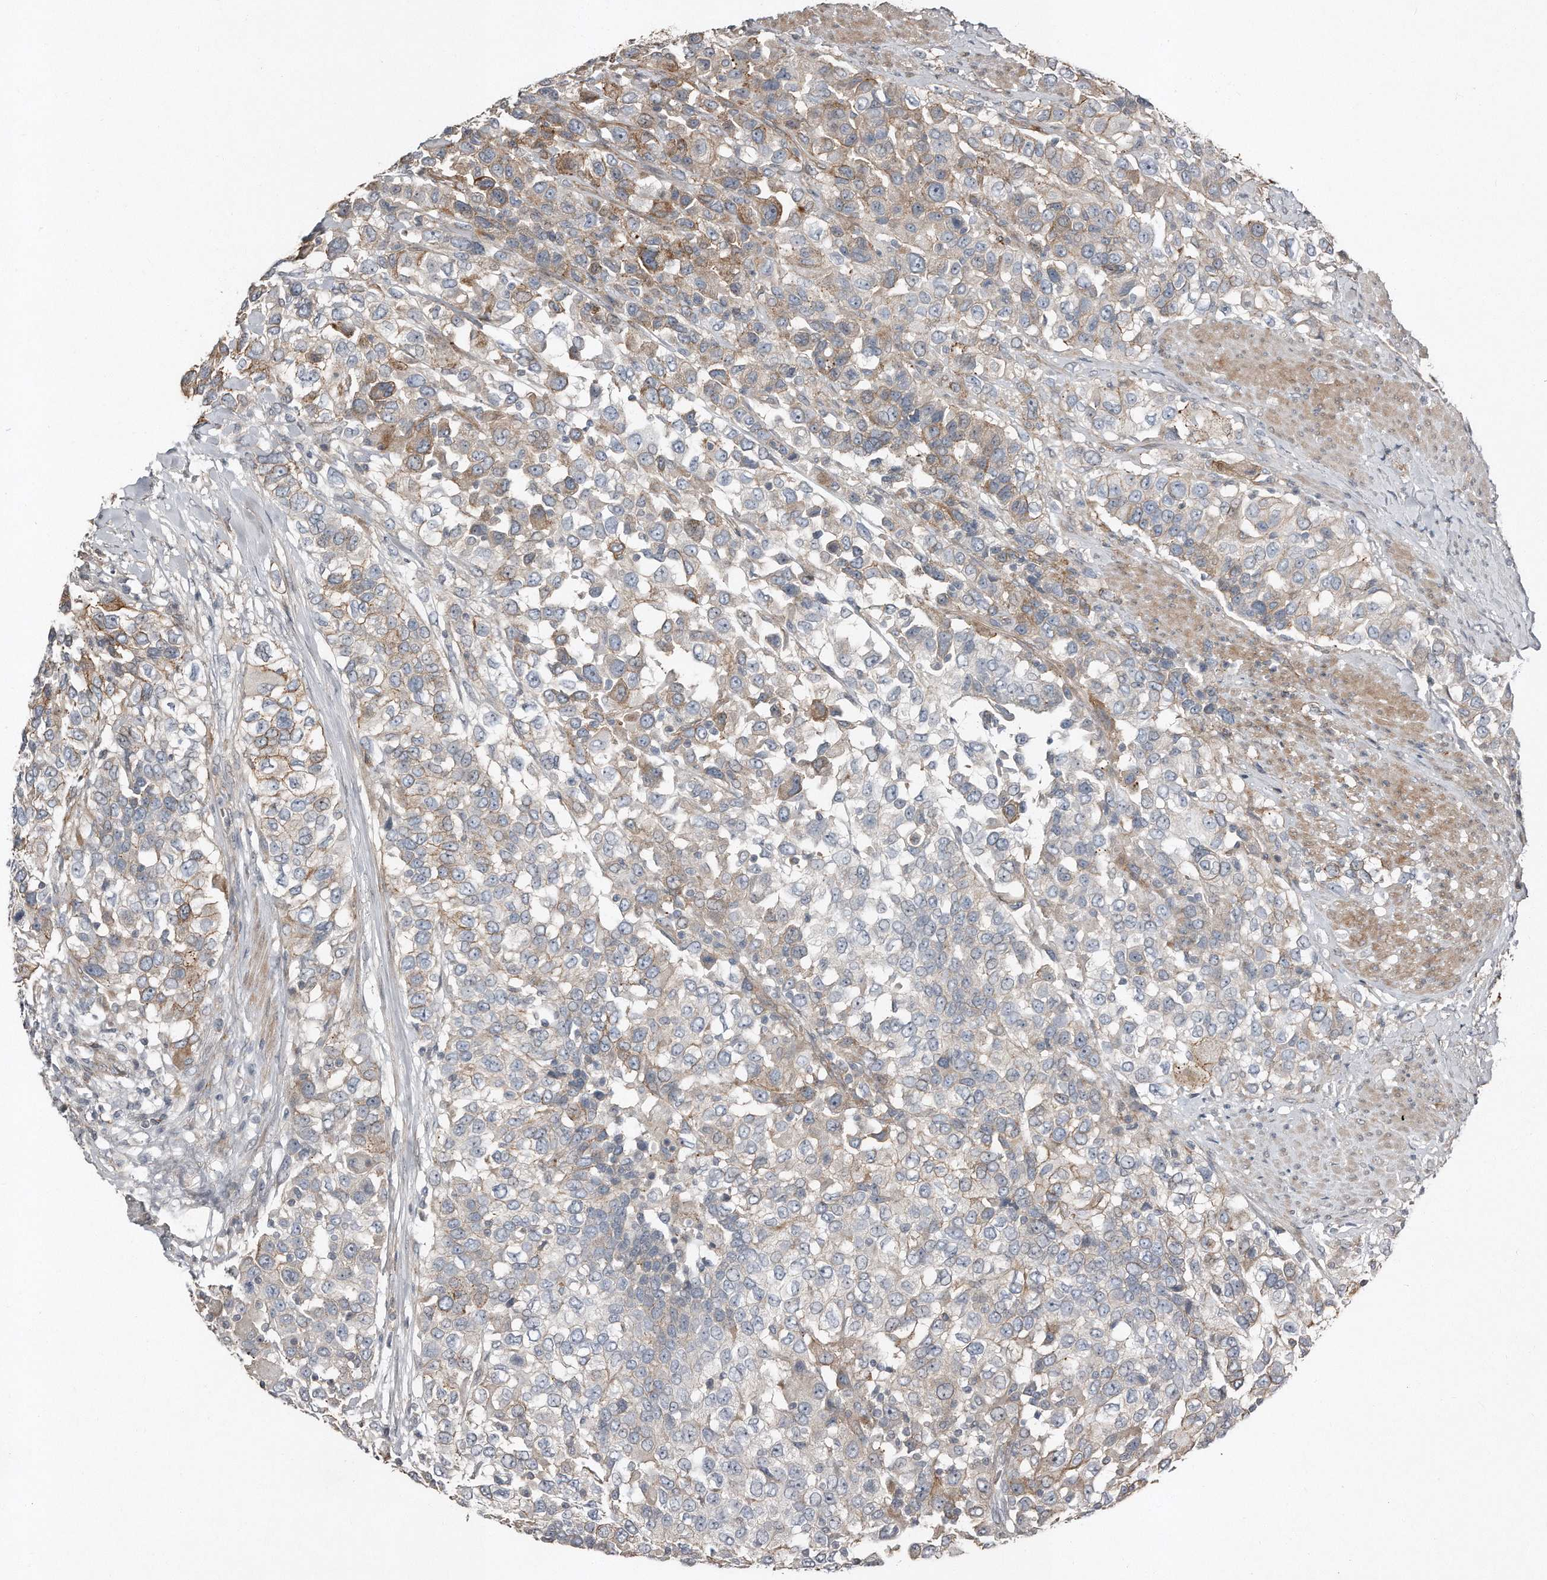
{"staining": {"intensity": "moderate", "quantity": "25%-75%", "location": "cytoplasmic/membranous"}, "tissue": "urothelial cancer", "cell_type": "Tumor cells", "image_type": "cancer", "snomed": [{"axis": "morphology", "description": "Urothelial carcinoma, High grade"}, {"axis": "topography", "description": "Urinary bladder"}], "caption": "Urothelial cancer tissue demonstrates moderate cytoplasmic/membranous positivity in approximately 25%-75% of tumor cells, visualized by immunohistochemistry.", "gene": "SNAP47", "patient": {"sex": "female", "age": 80}}